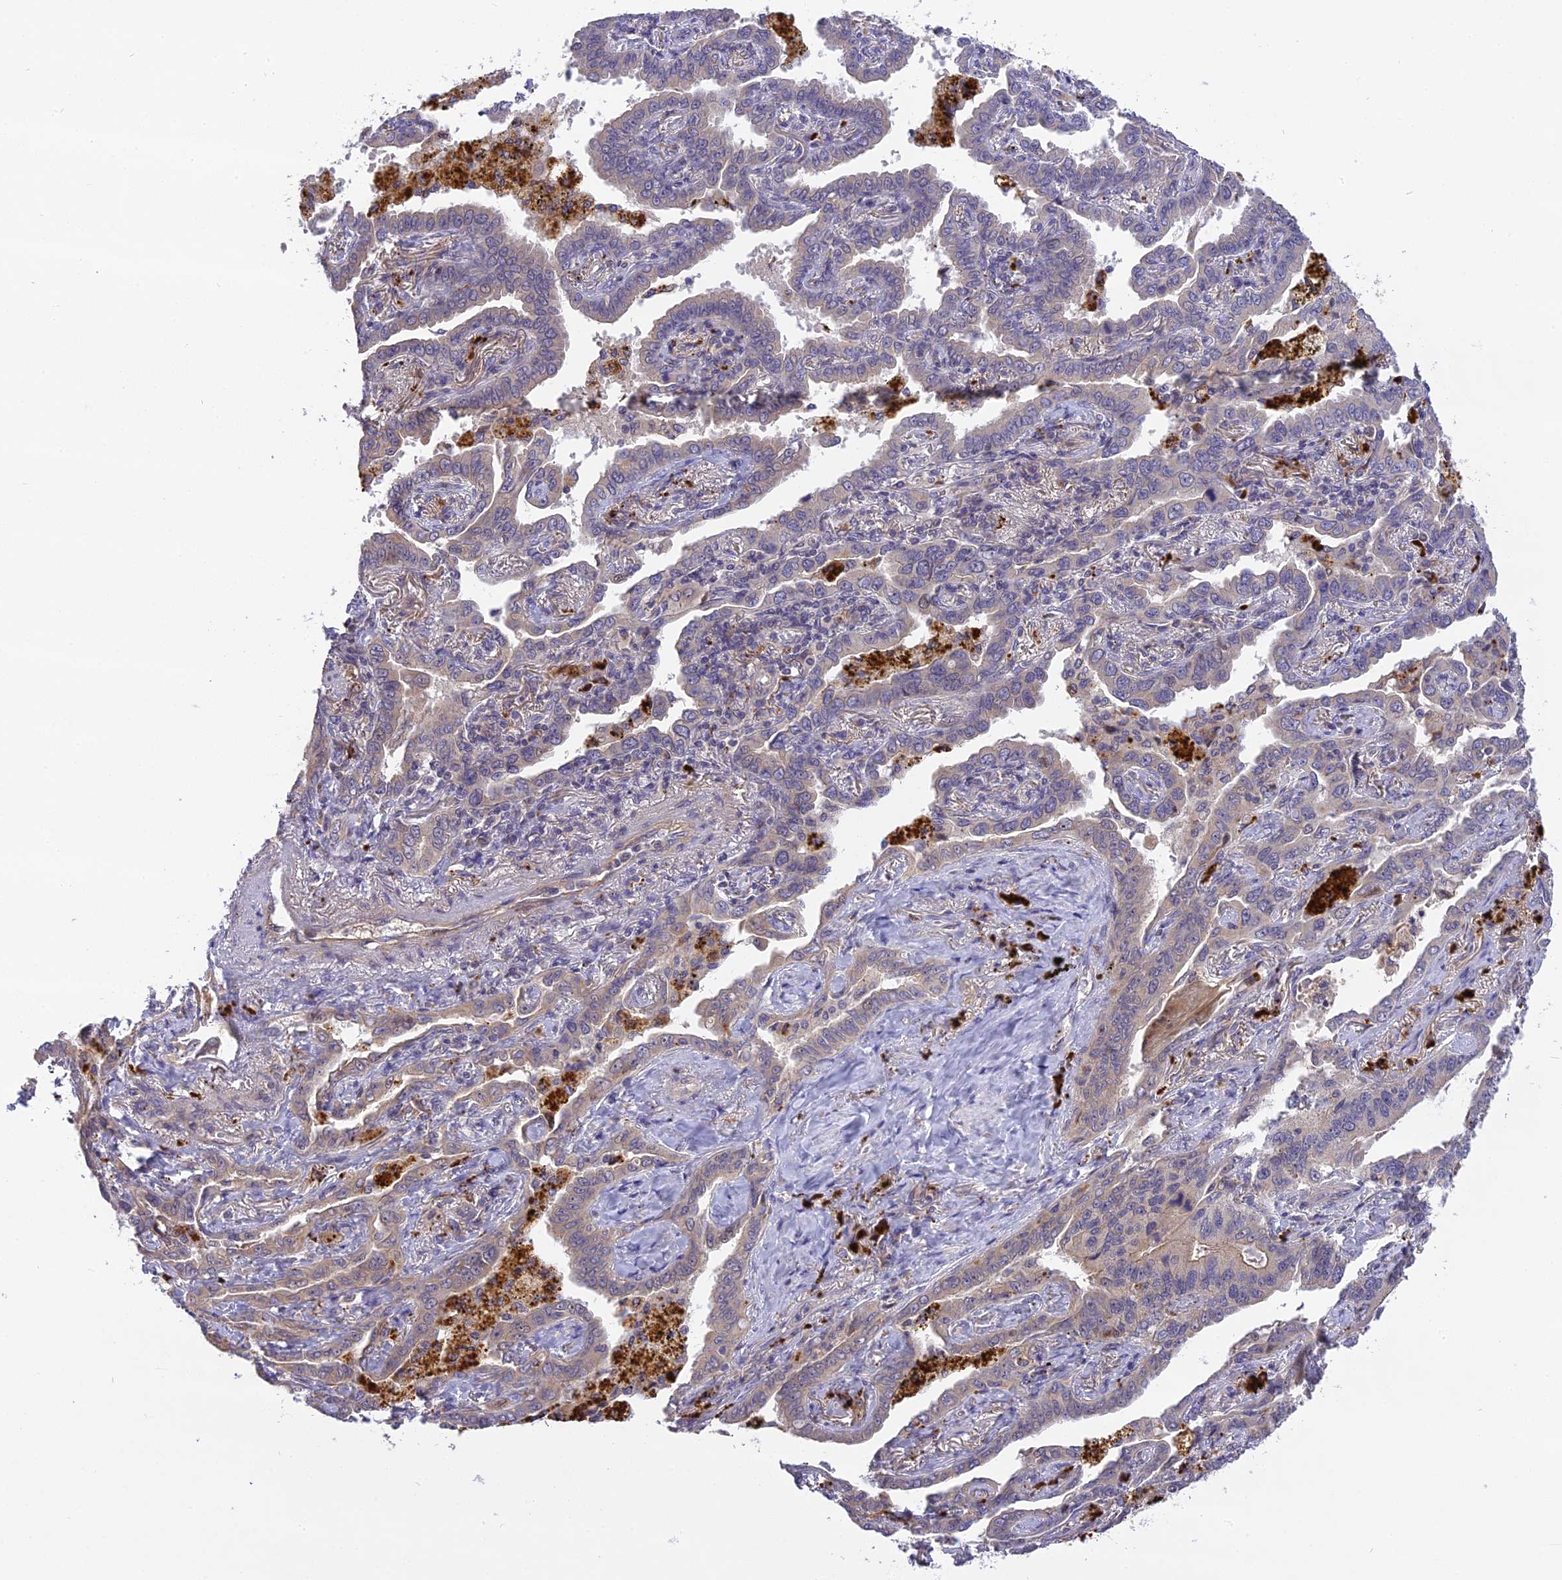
{"staining": {"intensity": "weak", "quantity": "<25%", "location": "cytoplasmic/membranous"}, "tissue": "lung cancer", "cell_type": "Tumor cells", "image_type": "cancer", "snomed": [{"axis": "morphology", "description": "Adenocarcinoma, NOS"}, {"axis": "topography", "description": "Lung"}], "caption": "High power microscopy histopathology image of an IHC histopathology image of lung cancer, revealing no significant staining in tumor cells.", "gene": "FNIP2", "patient": {"sex": "male", "age": 67}}